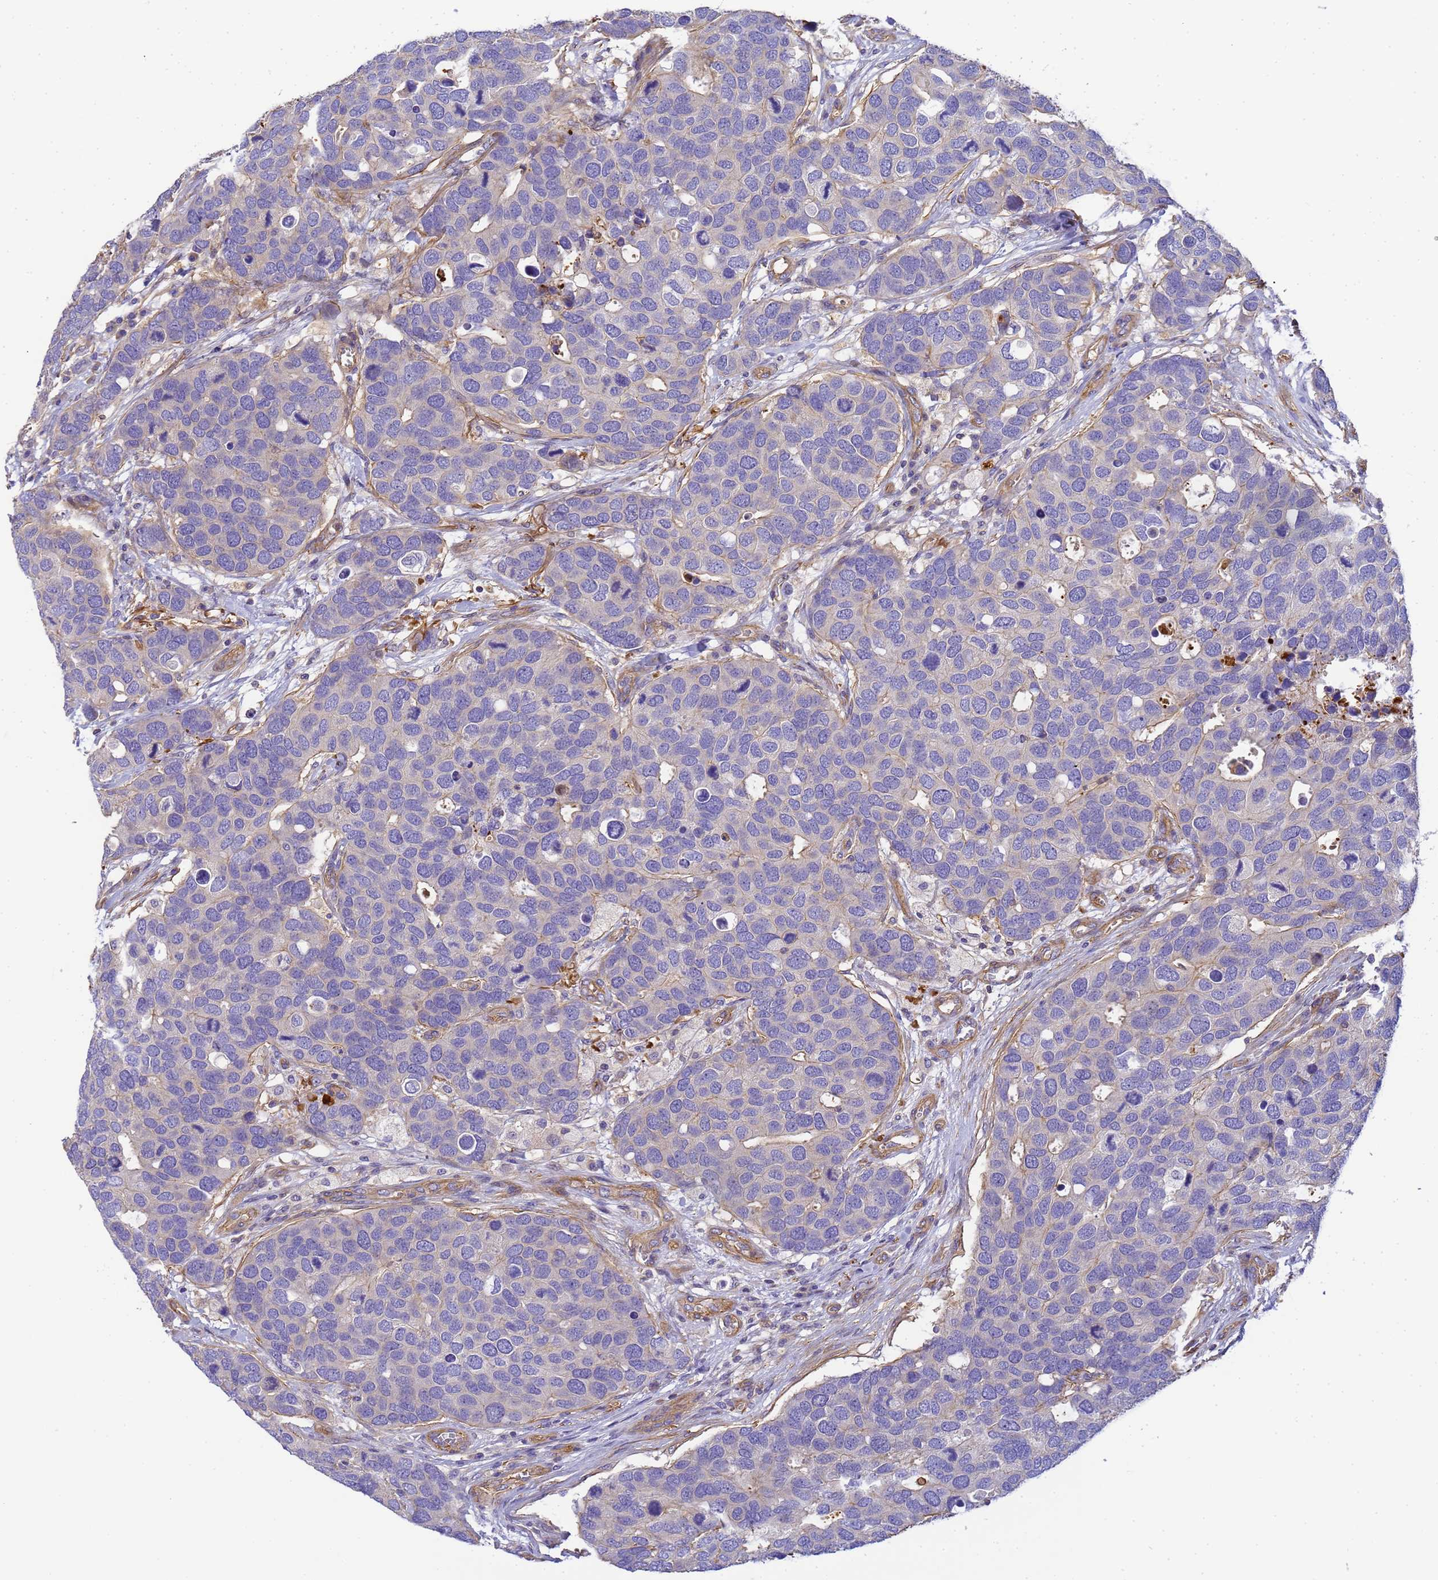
{"staining": {"intensity": "weak", "quantity": "<25%", "location": "cytoplasmic/membranous"}, "tissue": "breast cancer", "cell_type": "Tumor cells", "image_type": "cancer", "snomed": [{"axis": "morphology", "description": "Duct carcinoma"}, {"axis": "topography", "description": "Breast"}], "caption": "Immunohistochemistry (IHC) photomicrograph of human breast cancer stained for a protein (brown), which shows no positivity in tumor cells. The staining is performed using DAB brown chromogen with nuclei counter-stained in using hematoxylin.", "gene": "MYL12A", "patient": {"sex": "female", "age": 83}}